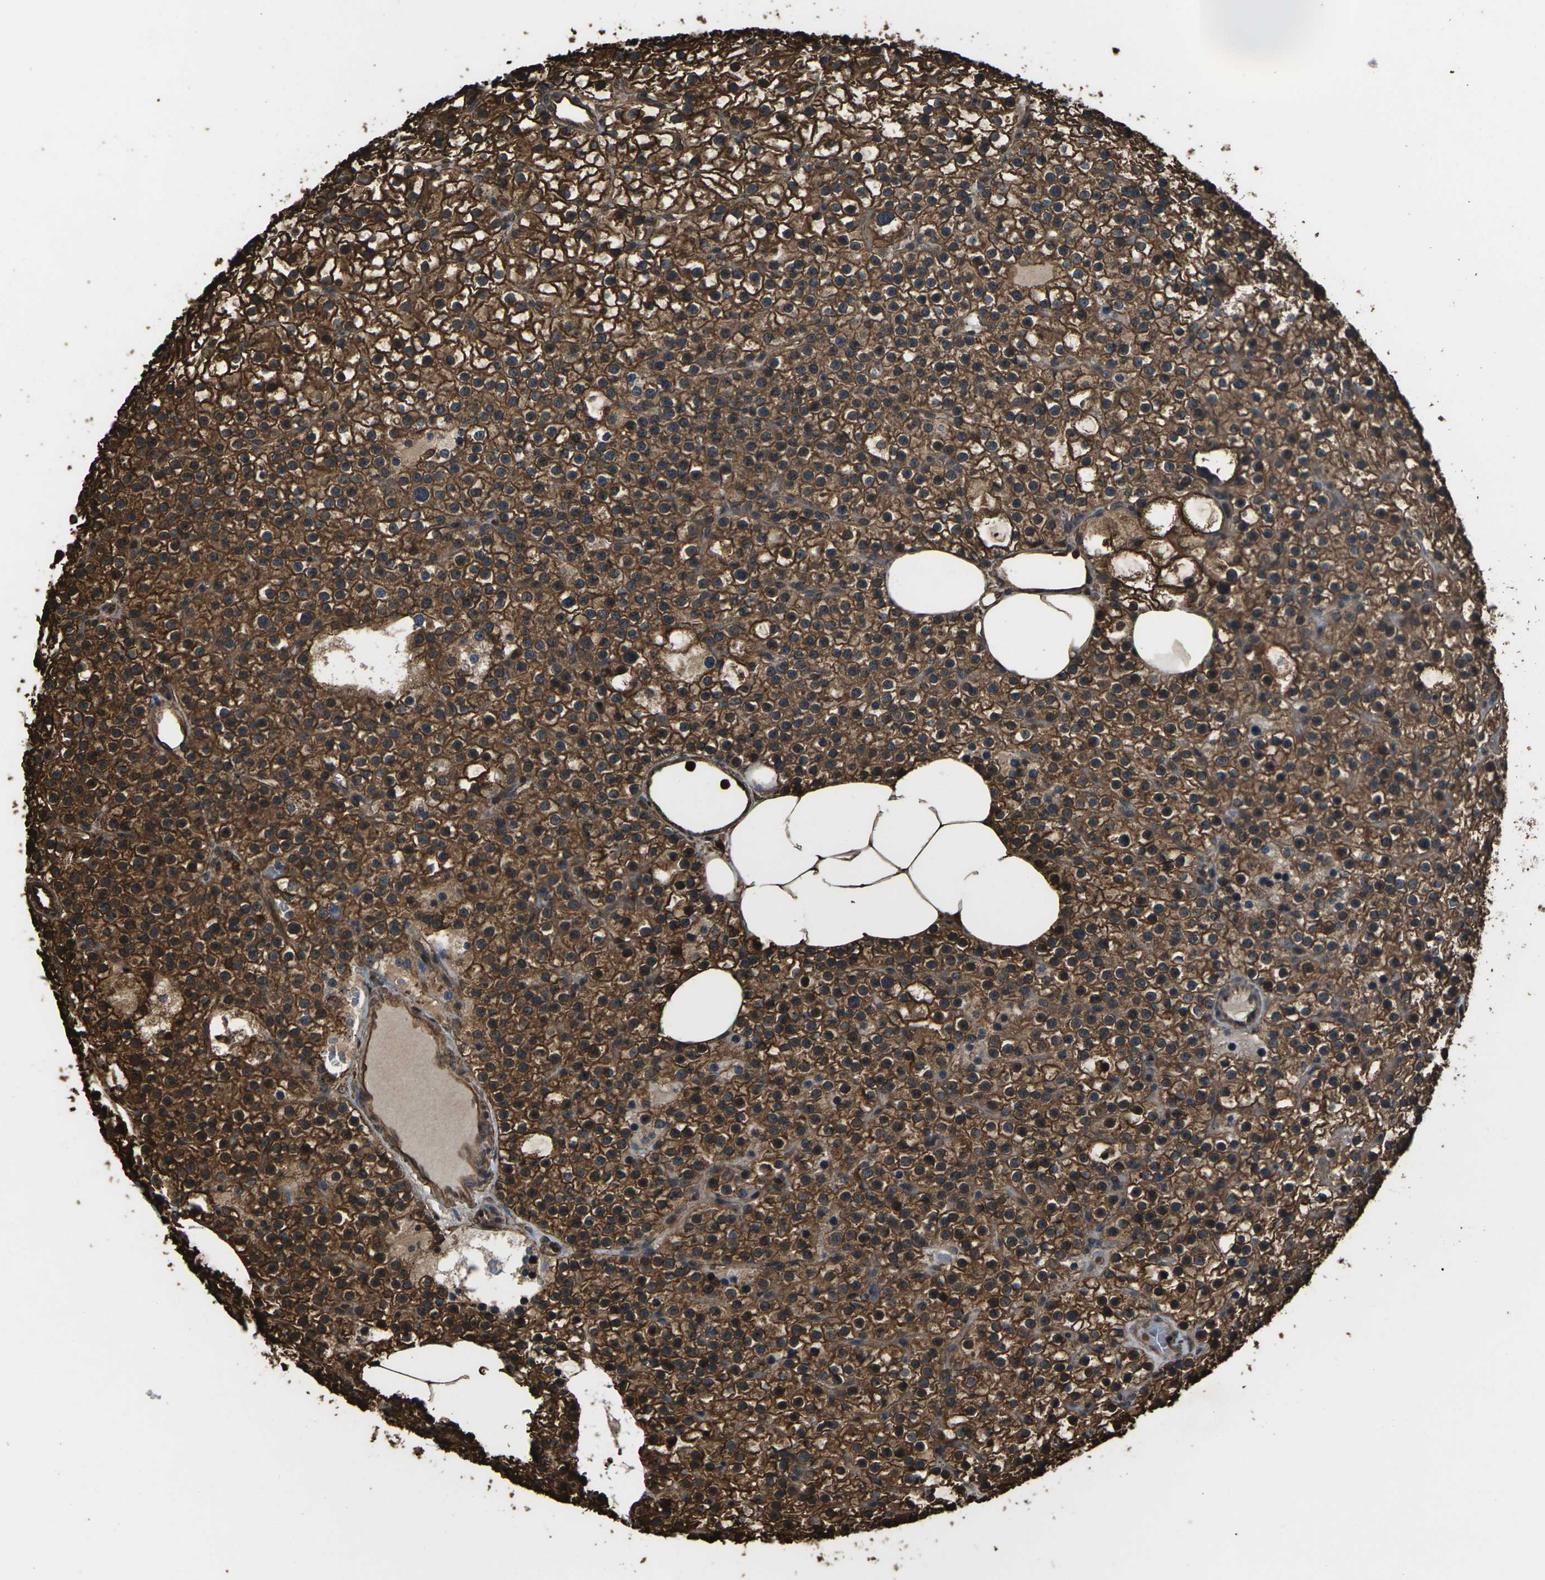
{"staining": {"intensity": "strong", "quantity": ">75%", "location": "cytoplasmic/membranous"}, "tissue": "parathyroid gland", "cell_type": "Glandular cells", "image_type": "normal", "snomed": [{"axis": "morphology", "description": "Normal tissue, NOS"}, {"axis": "morphology", "description": "Adenoma, NOS"}, {"axis": "topography", "description": "Parathyroid gland"}], "caption": "Glandular cells exhibit high levels of strong cytoplasmic/membranous staining in approximately >75% of cells in normal parathyroid gland. The staining is performed using DAB (3,3'-diaminobenzidine) brown chromogen to label protein expression. The nuclei are counter-stained blue using hematoxylin.", "gene": "DHPS", "patient": {"sex": "female", "age": 70}}